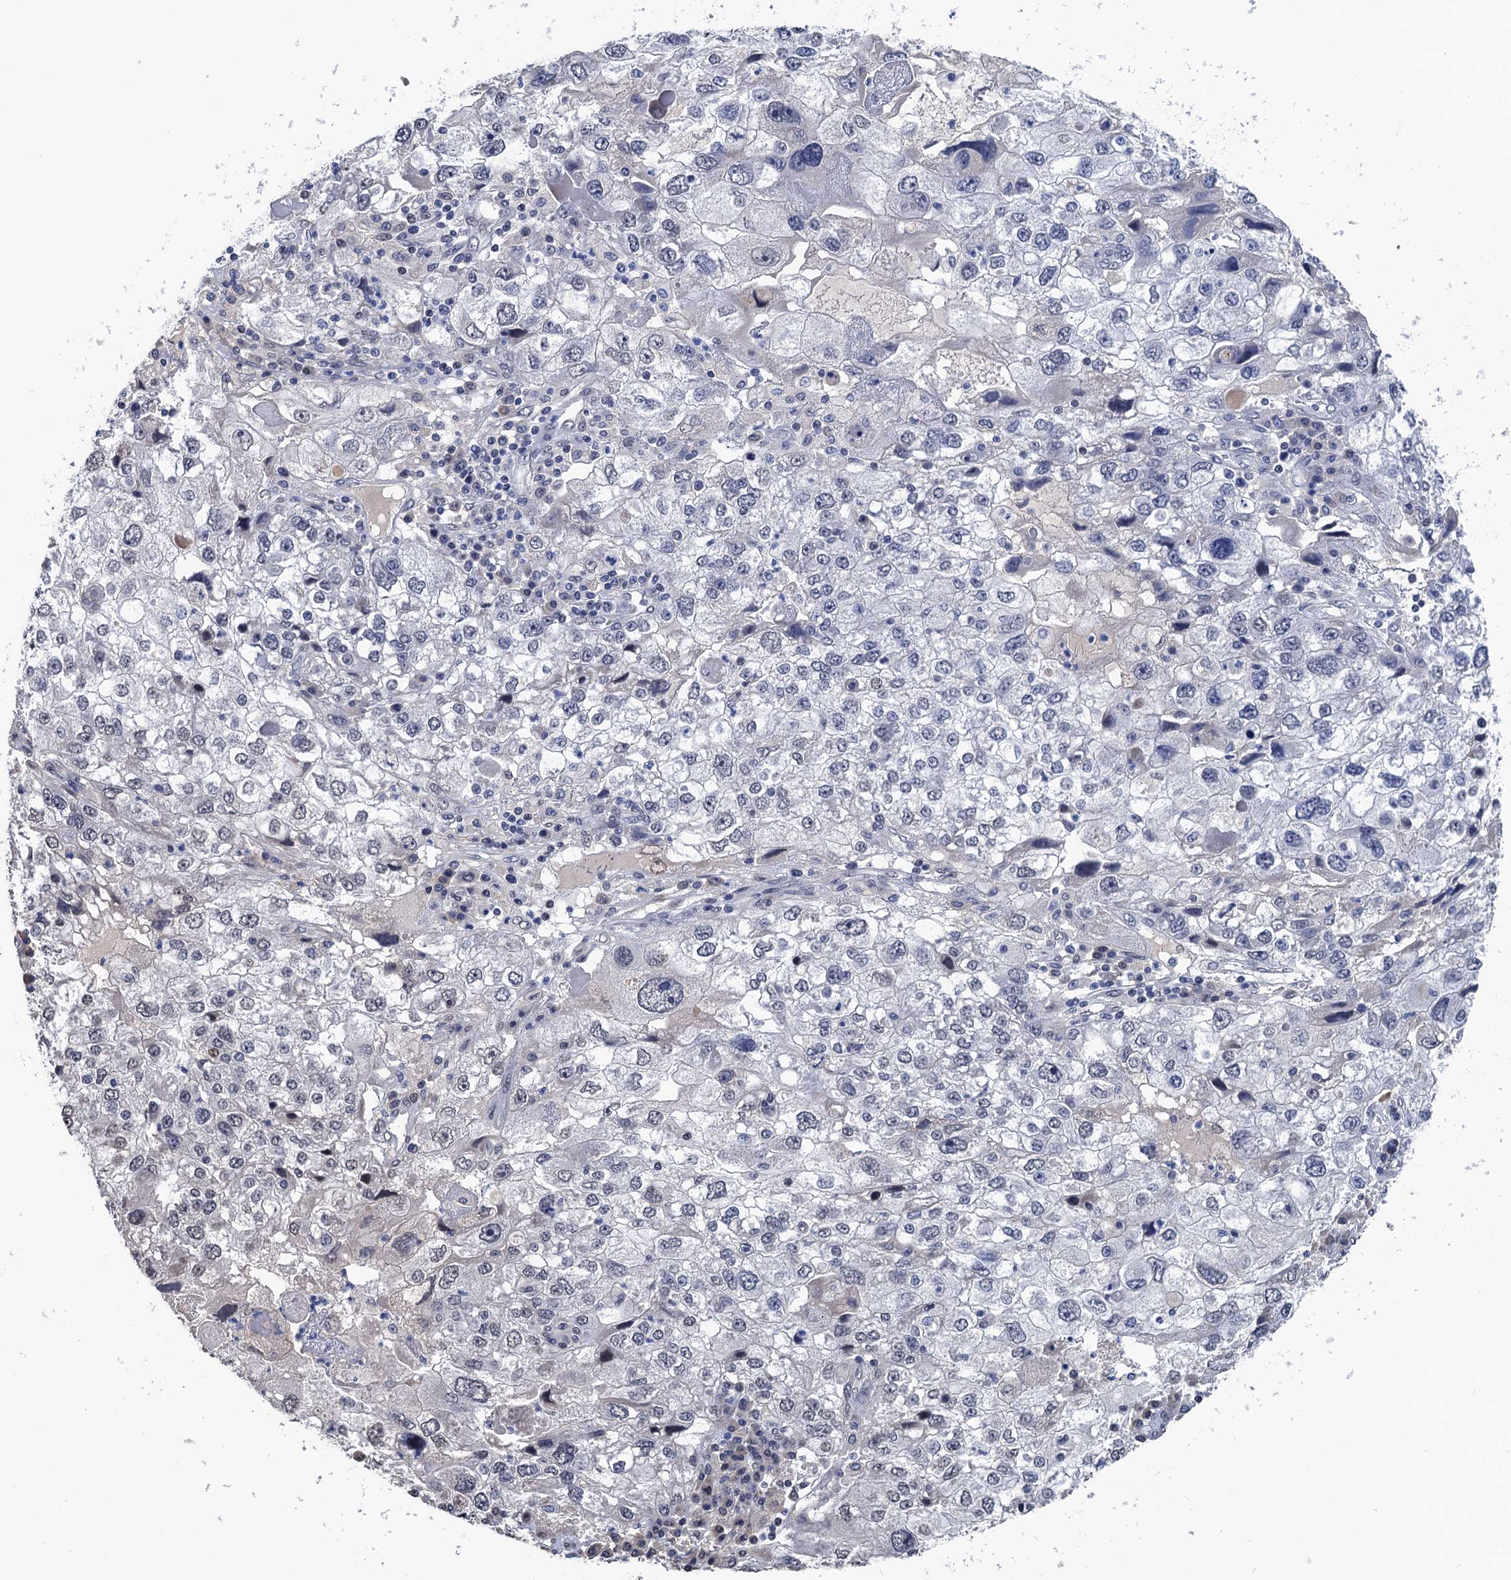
{"staining": {"intensity": "negative", "quantity": "none", "location": "none"}, "tissue": "endometrial cancer", "cell_type": "Tumor cells", "image_type": "cancer", "snomed": [{"axis": "morphology", "description": "Adenocarcinoma, NOS"}, {"axis": "topography", "description": "Endometrium"}], "caption": "Immunohistochemistry of endometrial cancer (adenocarcinoma) demonstrates no positivity in tumor cells. (Immunohistochemistry, brightfield microscopy, high magnification).", "gene": "ART5", "patient": {"sex": "female", "age": 49}}